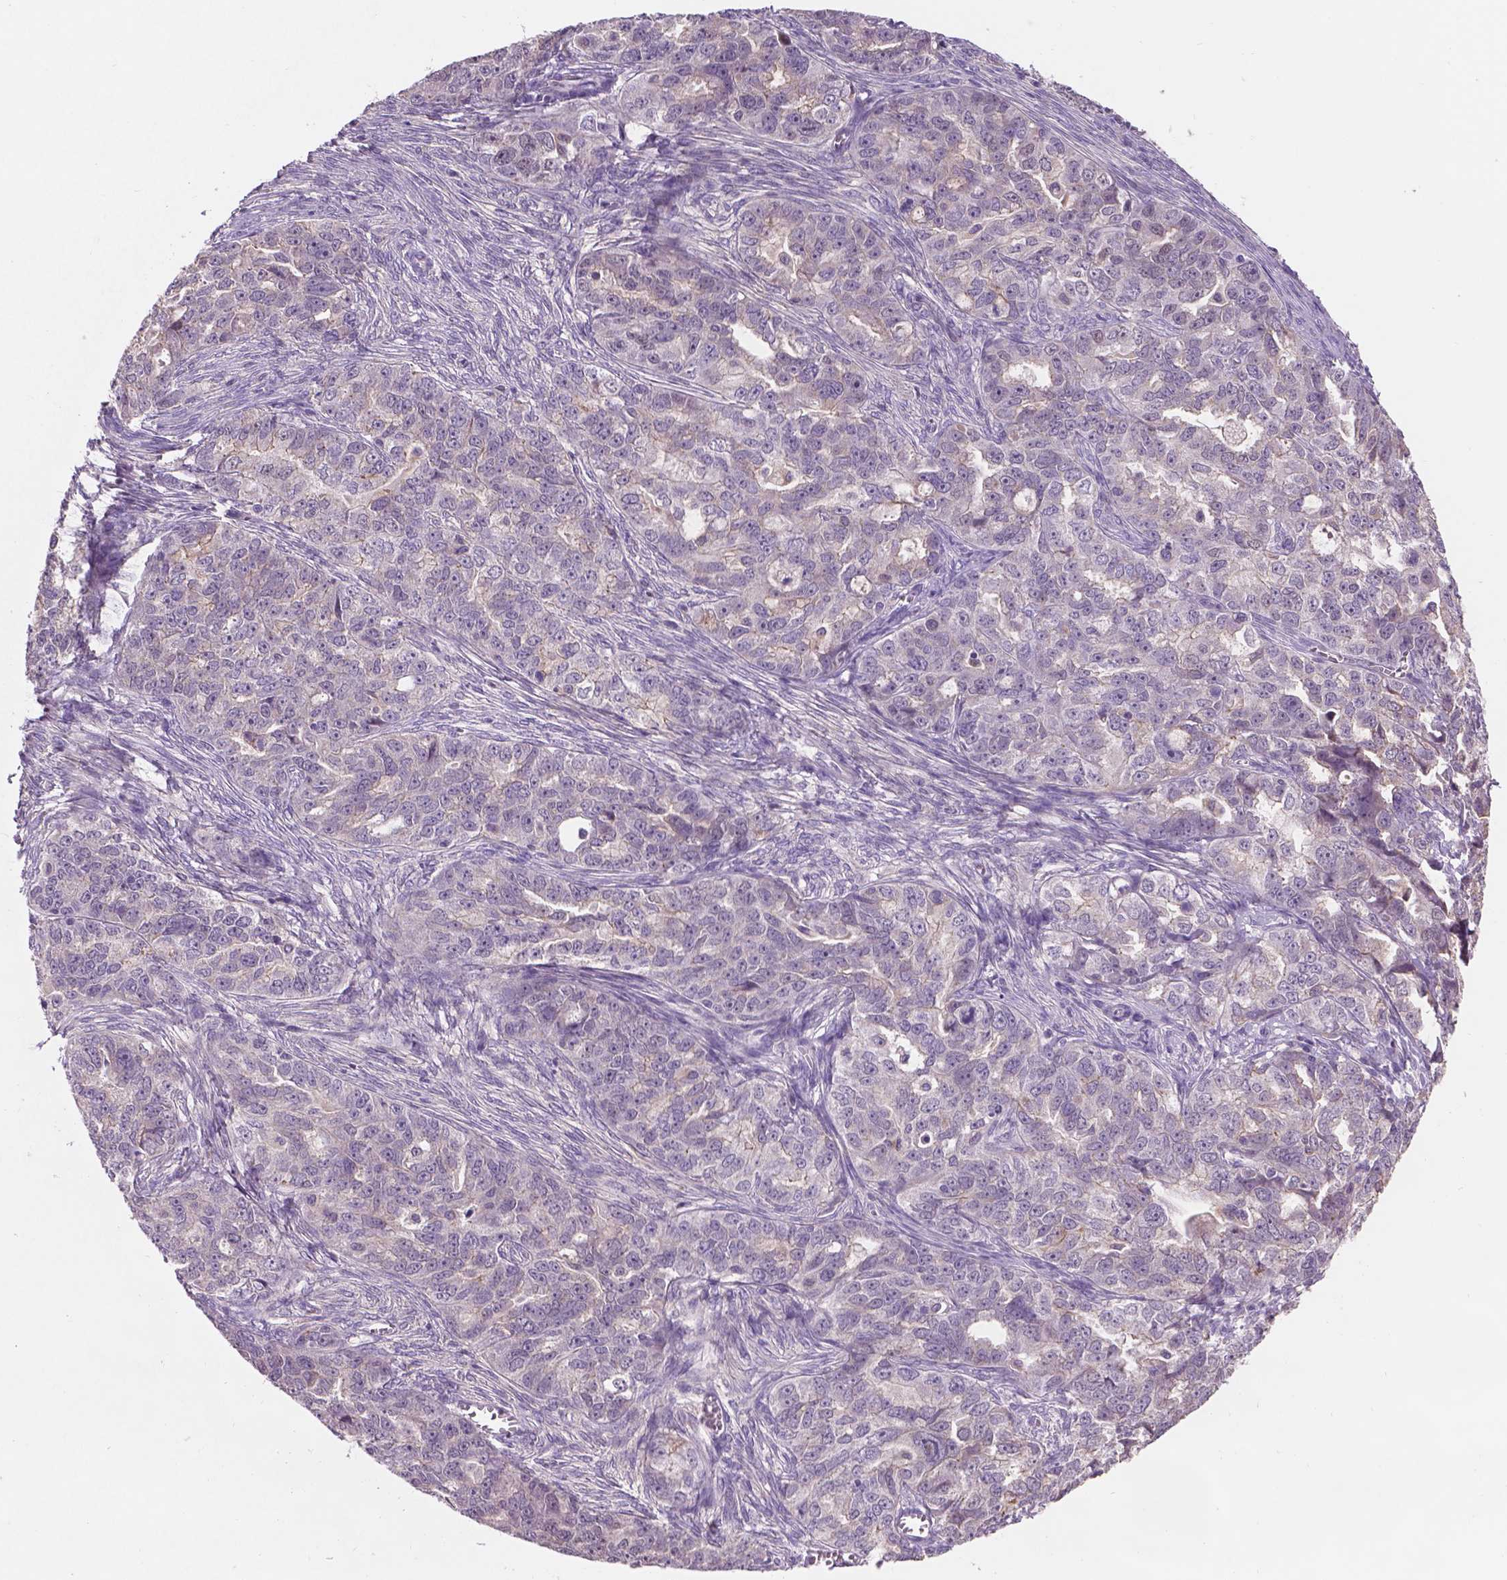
{"staining": {"intensity": "negative", "quantity": "none", "location": "none"}, "tissue": "ovarian cancer", "cell_type": "Tumor cells", "image_type": "cancer", "snomed": [{"axis": "morphology", "description": "Cystadenocarcinoma, serous, NOS"}, {"axis": "topography", "description": "Ovary"}], "caption": "DAB (3,3'-diaminobenzidine) immunohistochemical staining of ovarian cancer (serous cystadenocarcinoma) reveals no significant expression in tumor cells.", "gene": "GXYLT2", "patient": {"sex": "female", "age": 51}}